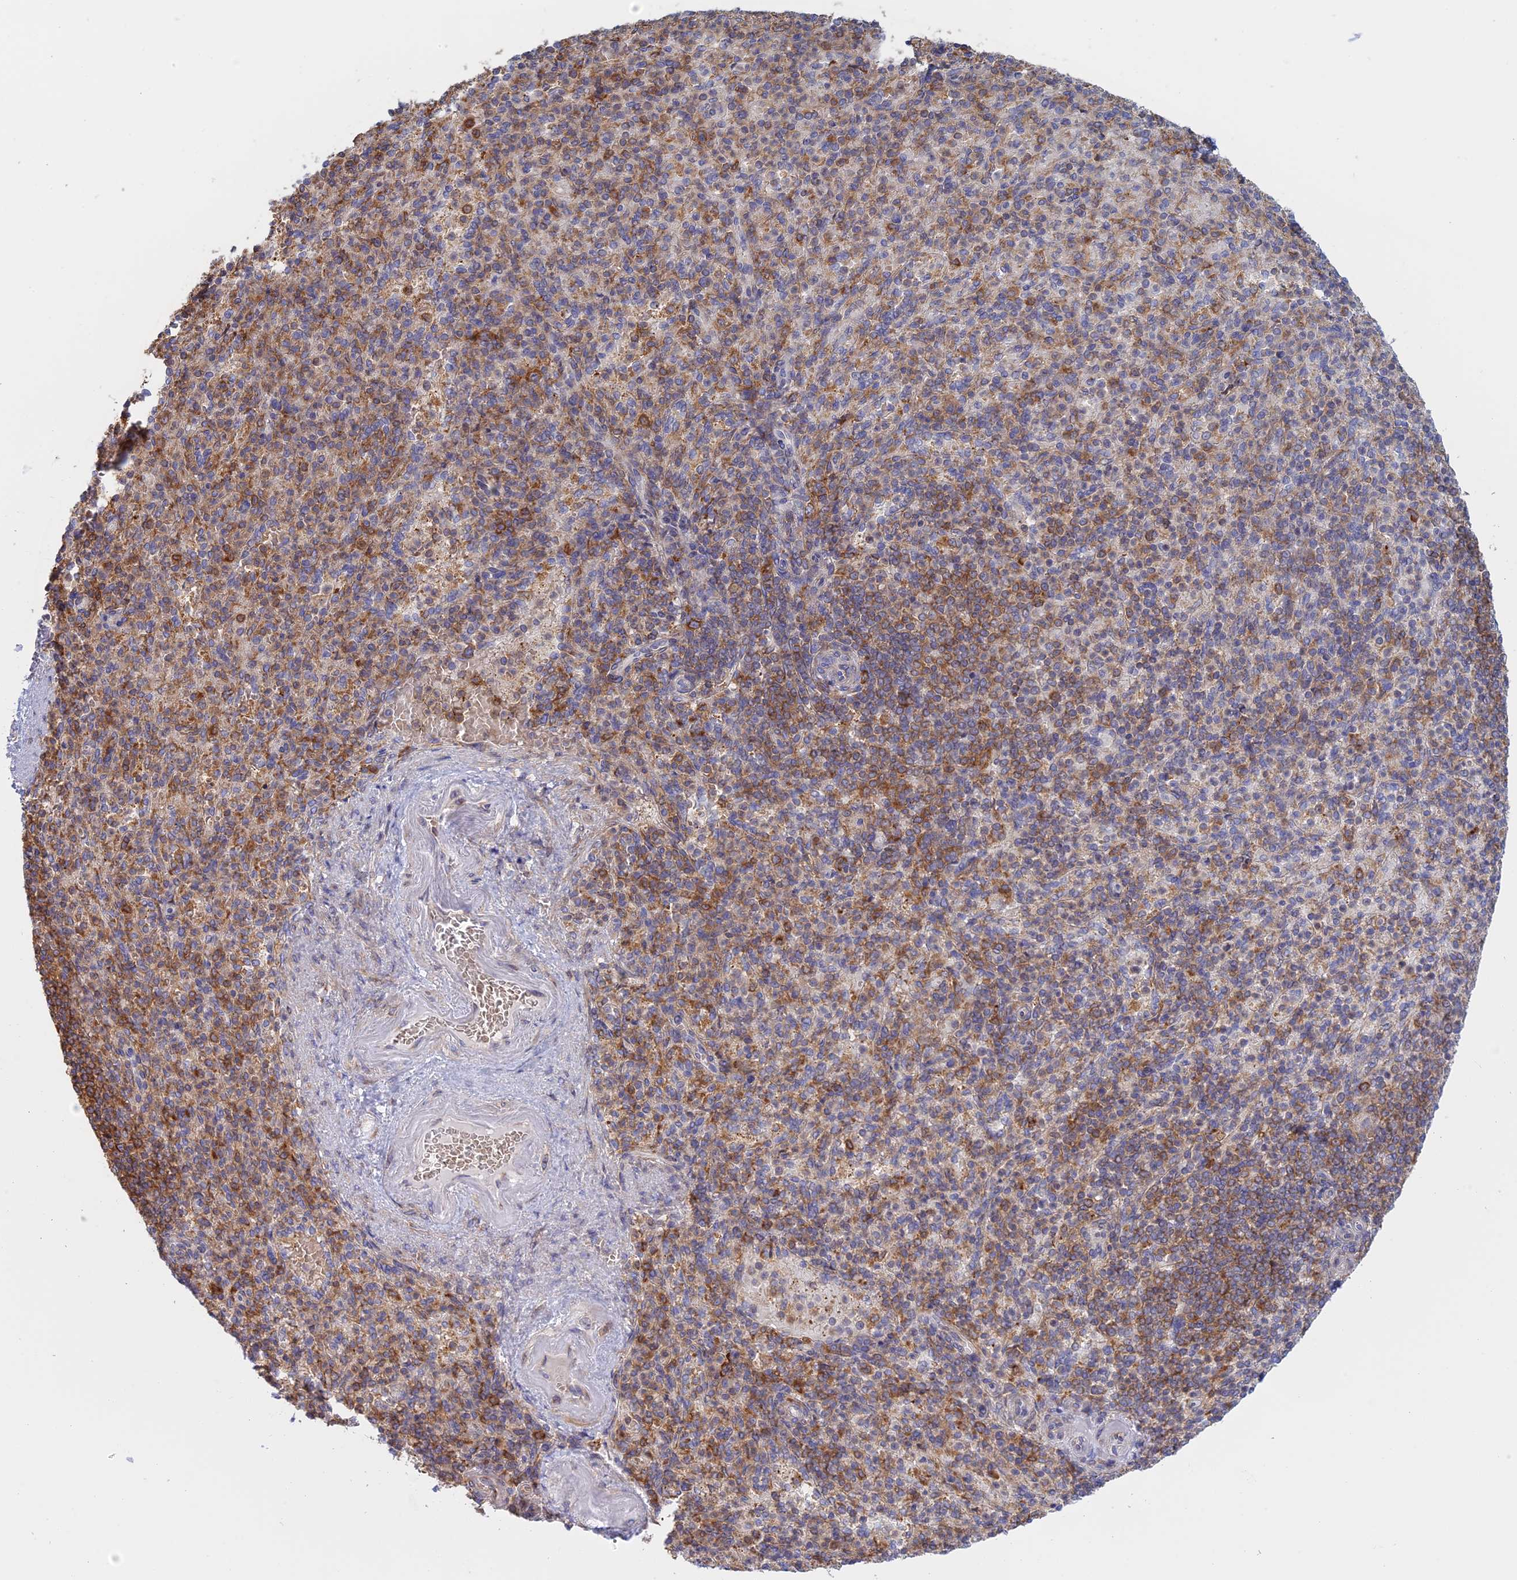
{"staining": {"intensity": "strong", "quantity": "25%-75%", "location": "cytoplasmic/membranous"}, "tissue": "spleen", "cell_type": "Cells in red pulp", "image_type": "normal", "snomed": [{"axis": "morphology", "description": "Normal tissue, NOS"}, {"axis": "topography", "description": "Spleen"}], "caption": "This micrograph displays benign spleen stained with immunohistochemistry (IHC) to label a protein in brown. The cytoplasmic/membranous of cells in red pulp show strong positivity for the protein. Nuclei are counter-stained blue.", "gene": "GMIP", "patient": {"sex": "female", "age": 74}}